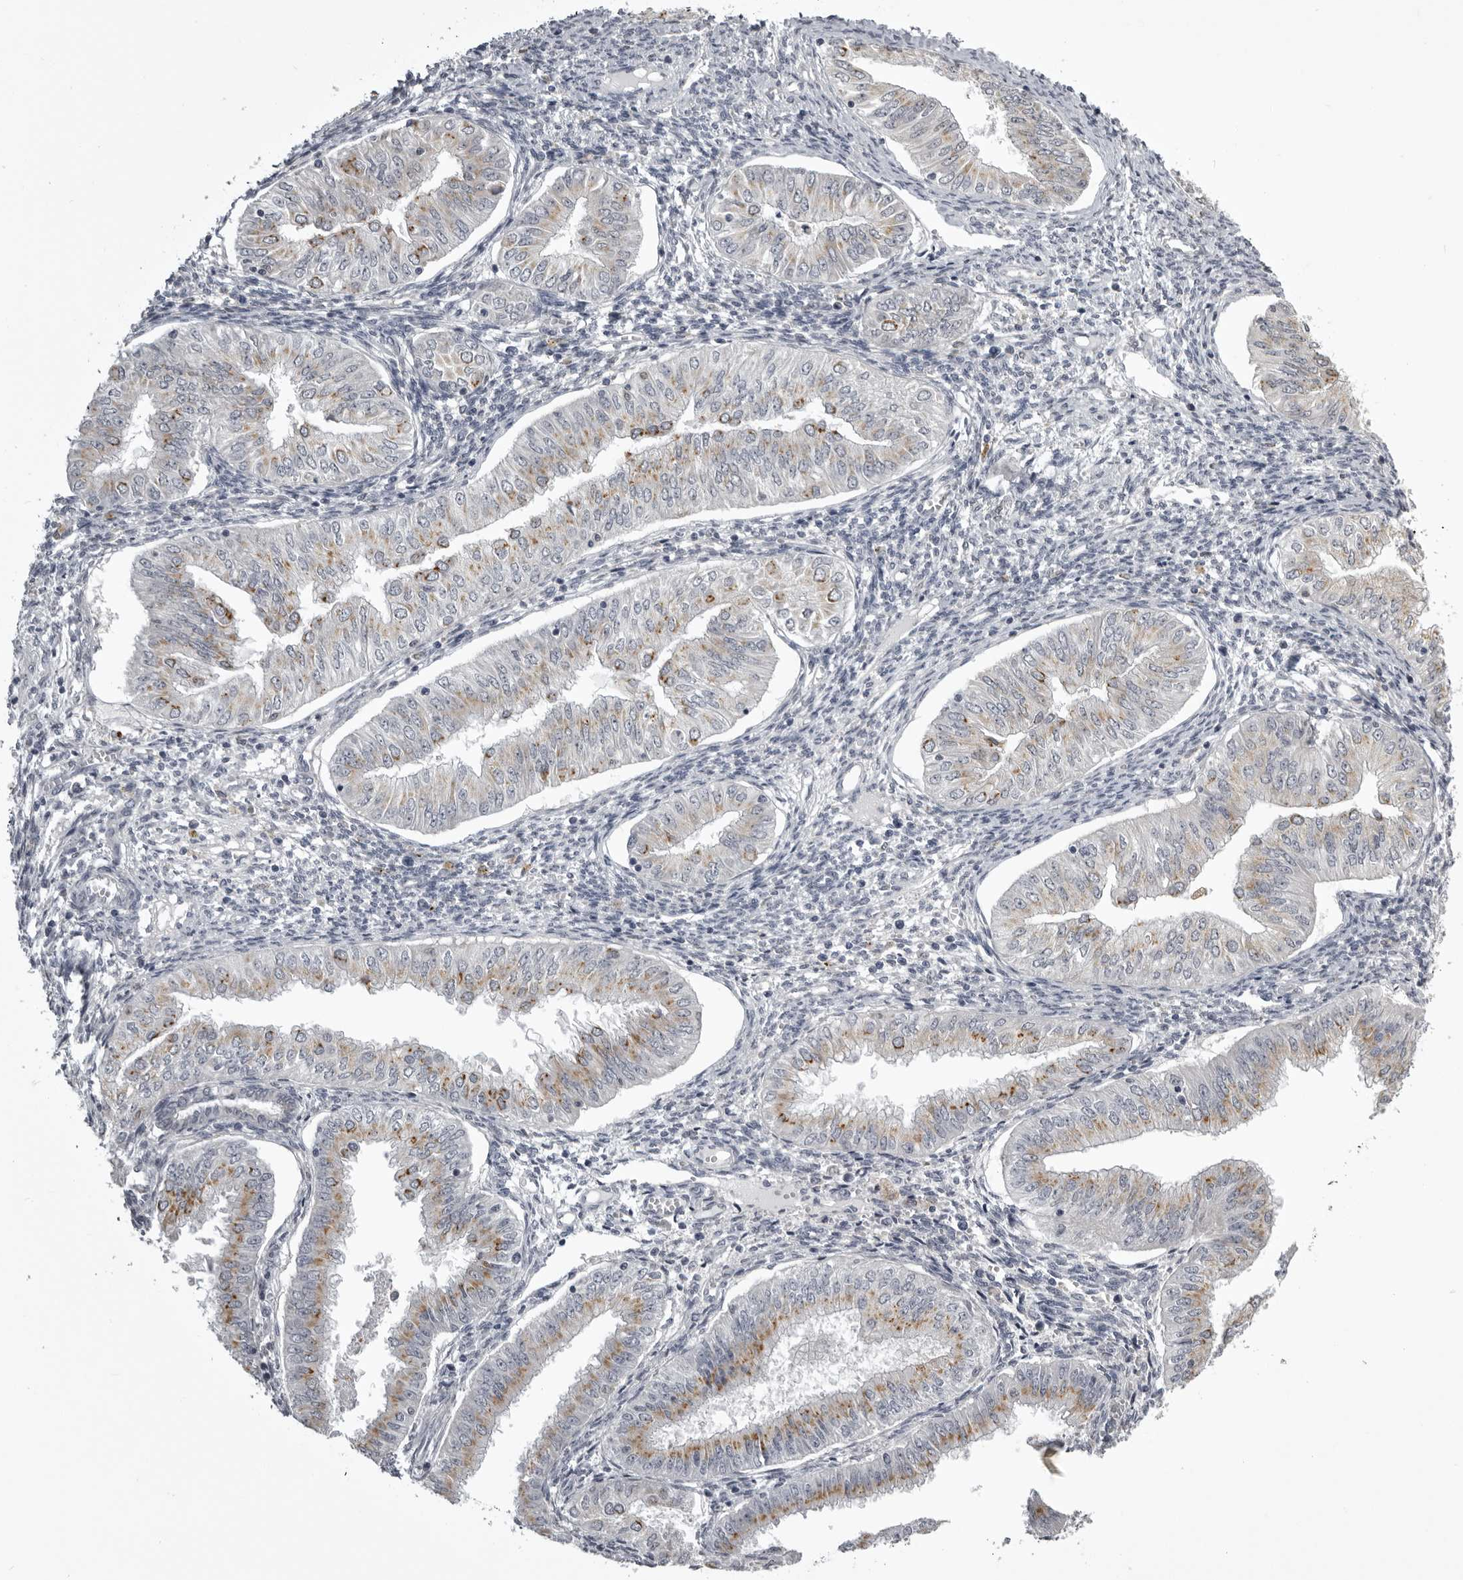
{"staining": {"intensity": "moderate", "quantity": "<25%", "location": "cytoplasmic/membranous"}, "tissue": "endometrial cancer", "cell_type": "Tumor cells", "image_type": "cancer", "snomed": [{"axis": "morphology", "description": "Normal tissue, NOS"}, {"axis": "morphology", "description": "Adenocarcinoma, NOS"}, {"axis": "topography", "description": "Endometrium"}], "caption": "Immunohistochemical staining of human endometrial cancer displays low levels of moderate cytoplasmic/membranous protein expression in about <25% of tumor cells. (brown staining indicates protein expression, while blue staining denotes nuclei).", "gene": "NCEH1", "patient": {"sex": "female", "age": 53}}